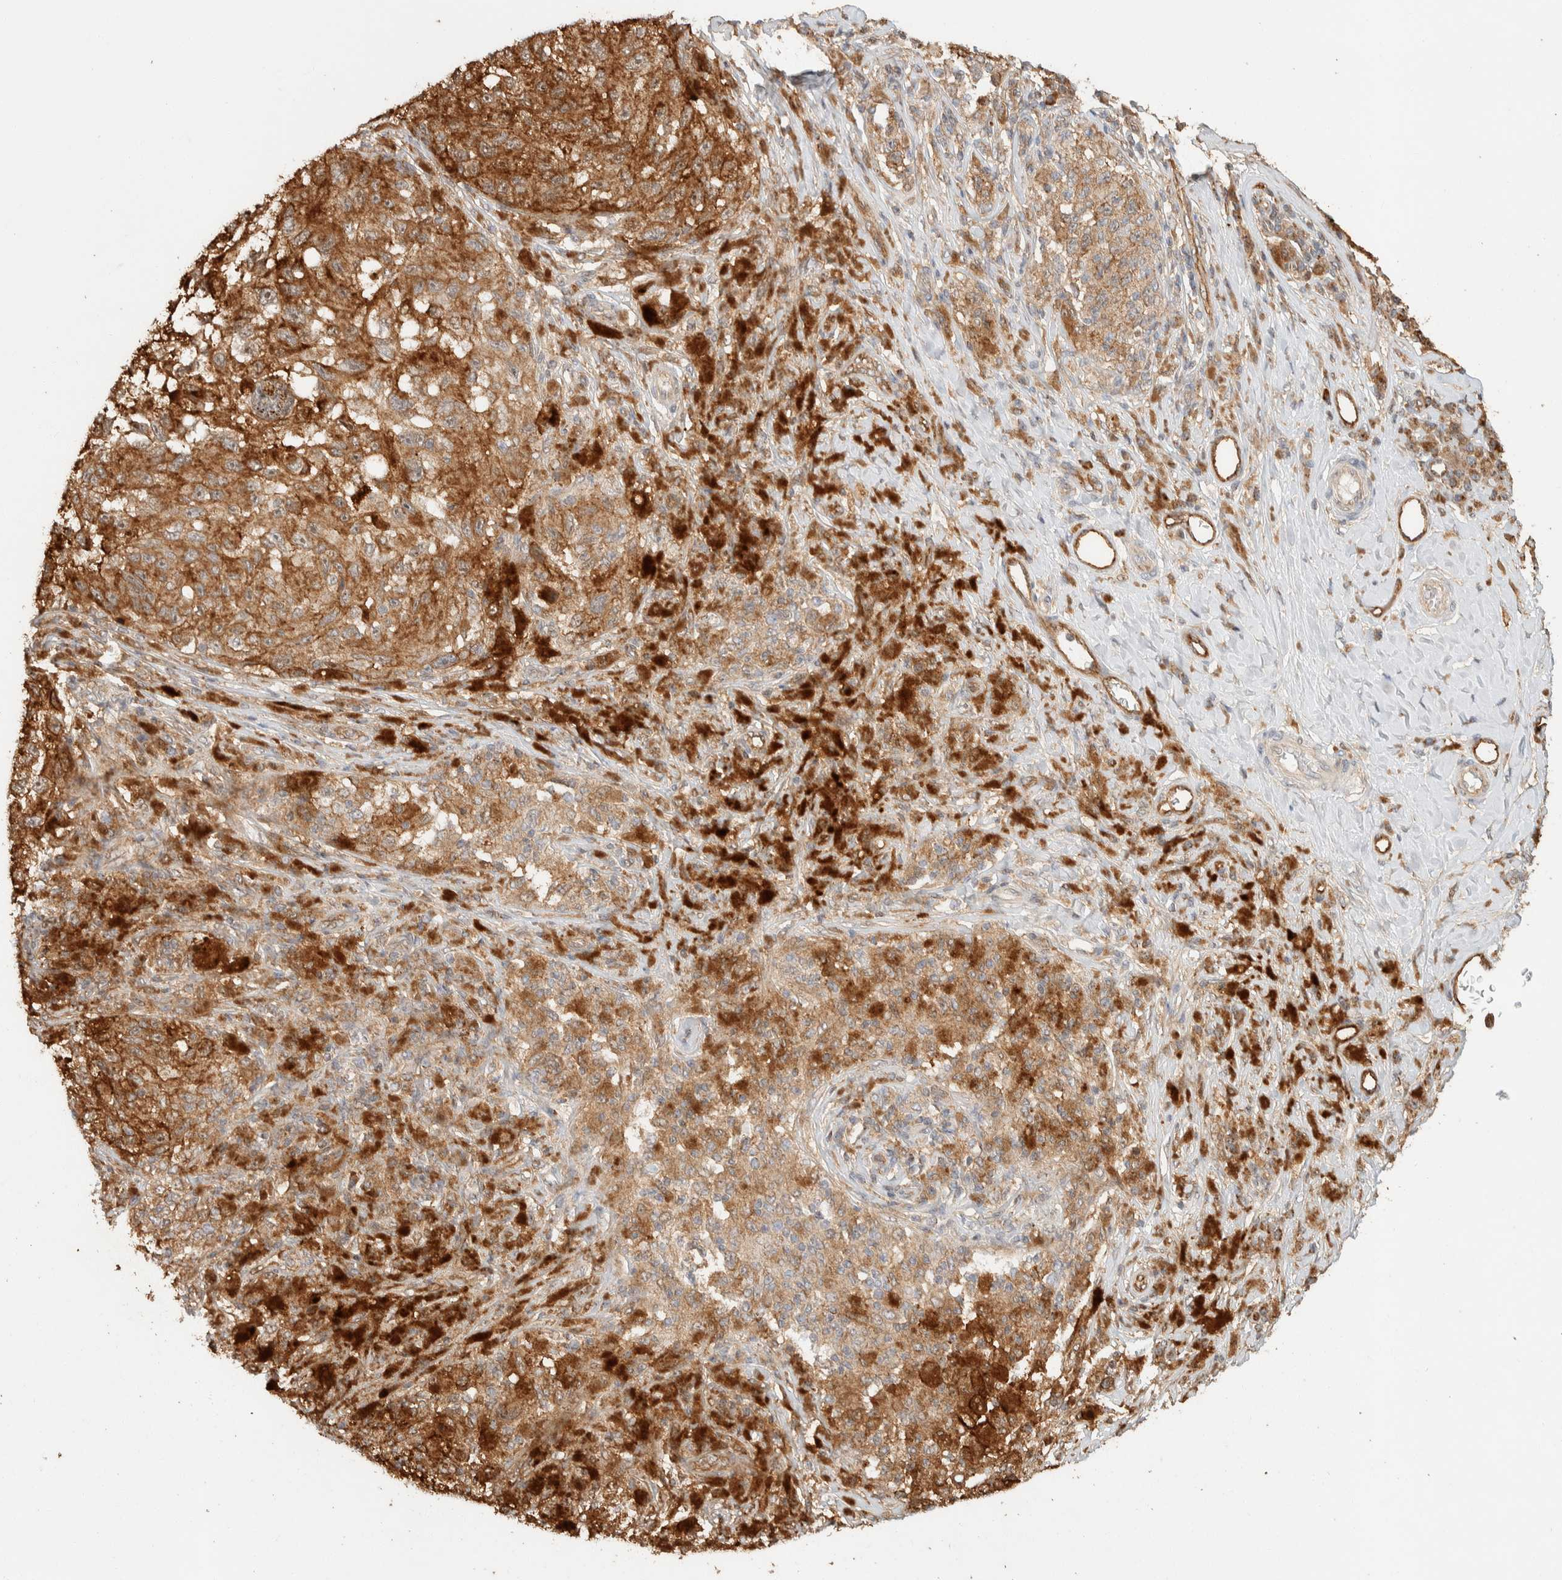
{"staining": {"intensity": "moderate", "quantity": ">75%", "location": "cytoplasmic/membranous"}, "tissue": "melanoma", "cell_type": "Tumor cells", "image_type": "cancer", "snomed": [{"axis": "morphology", "description": "Malignant melanoma, NOS"}, {"axis": "topography", "description": "Skin"}], "caption": "Immunohistochemistry (DAB (3,3'-diaminobenzidine)) staining of human malignant melanoma shows moderate cytoplasmic/membranous protein positivity in about >75% of tumor cells. (Brightfield microscopy of DAB IHC at high magnification).", "gene": "KIF9", "patient": {"sex": "female", "age": 73}}